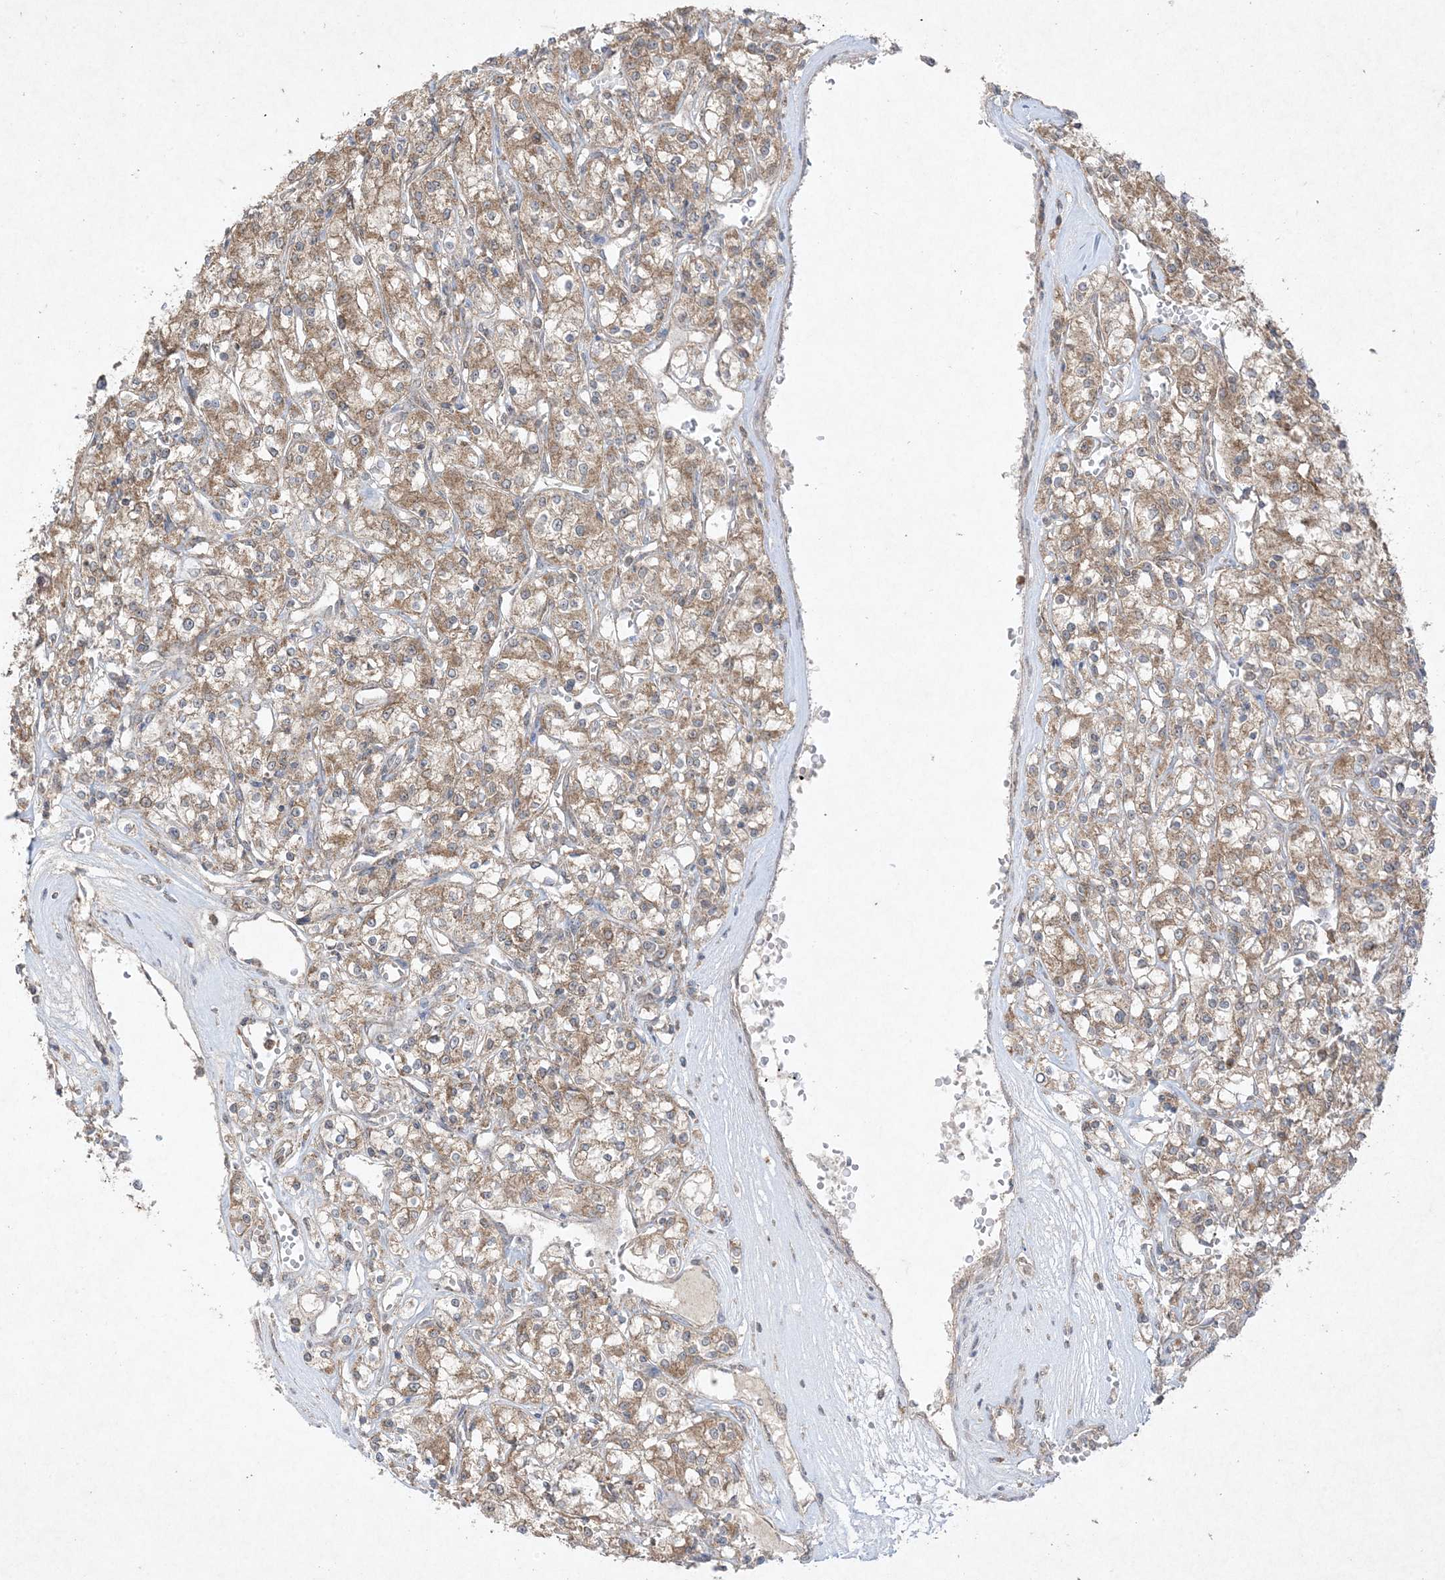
{"staining": {"intensity": "moderate", "quantity": ">75%", "location": "cytoplasmic/membranous"}, "tissue": "renal cancer", "cell_type": "Tumor cells", "image_type": "cancer", "snomed": [{"axis": "morphology", "description": "Adenocarcinoma, NOS"}, {"axis": "topography", "description": "Kidney"}], "caption": "There is medium levels of moderate cytoplasmic/membranous positivity in tumor cells of adenocarcinoma (renal), as demonstrated by immunohistochemical staining (brown color).", "gene": "UBE2C", "patient": {"sex": "female", "age": 59}}